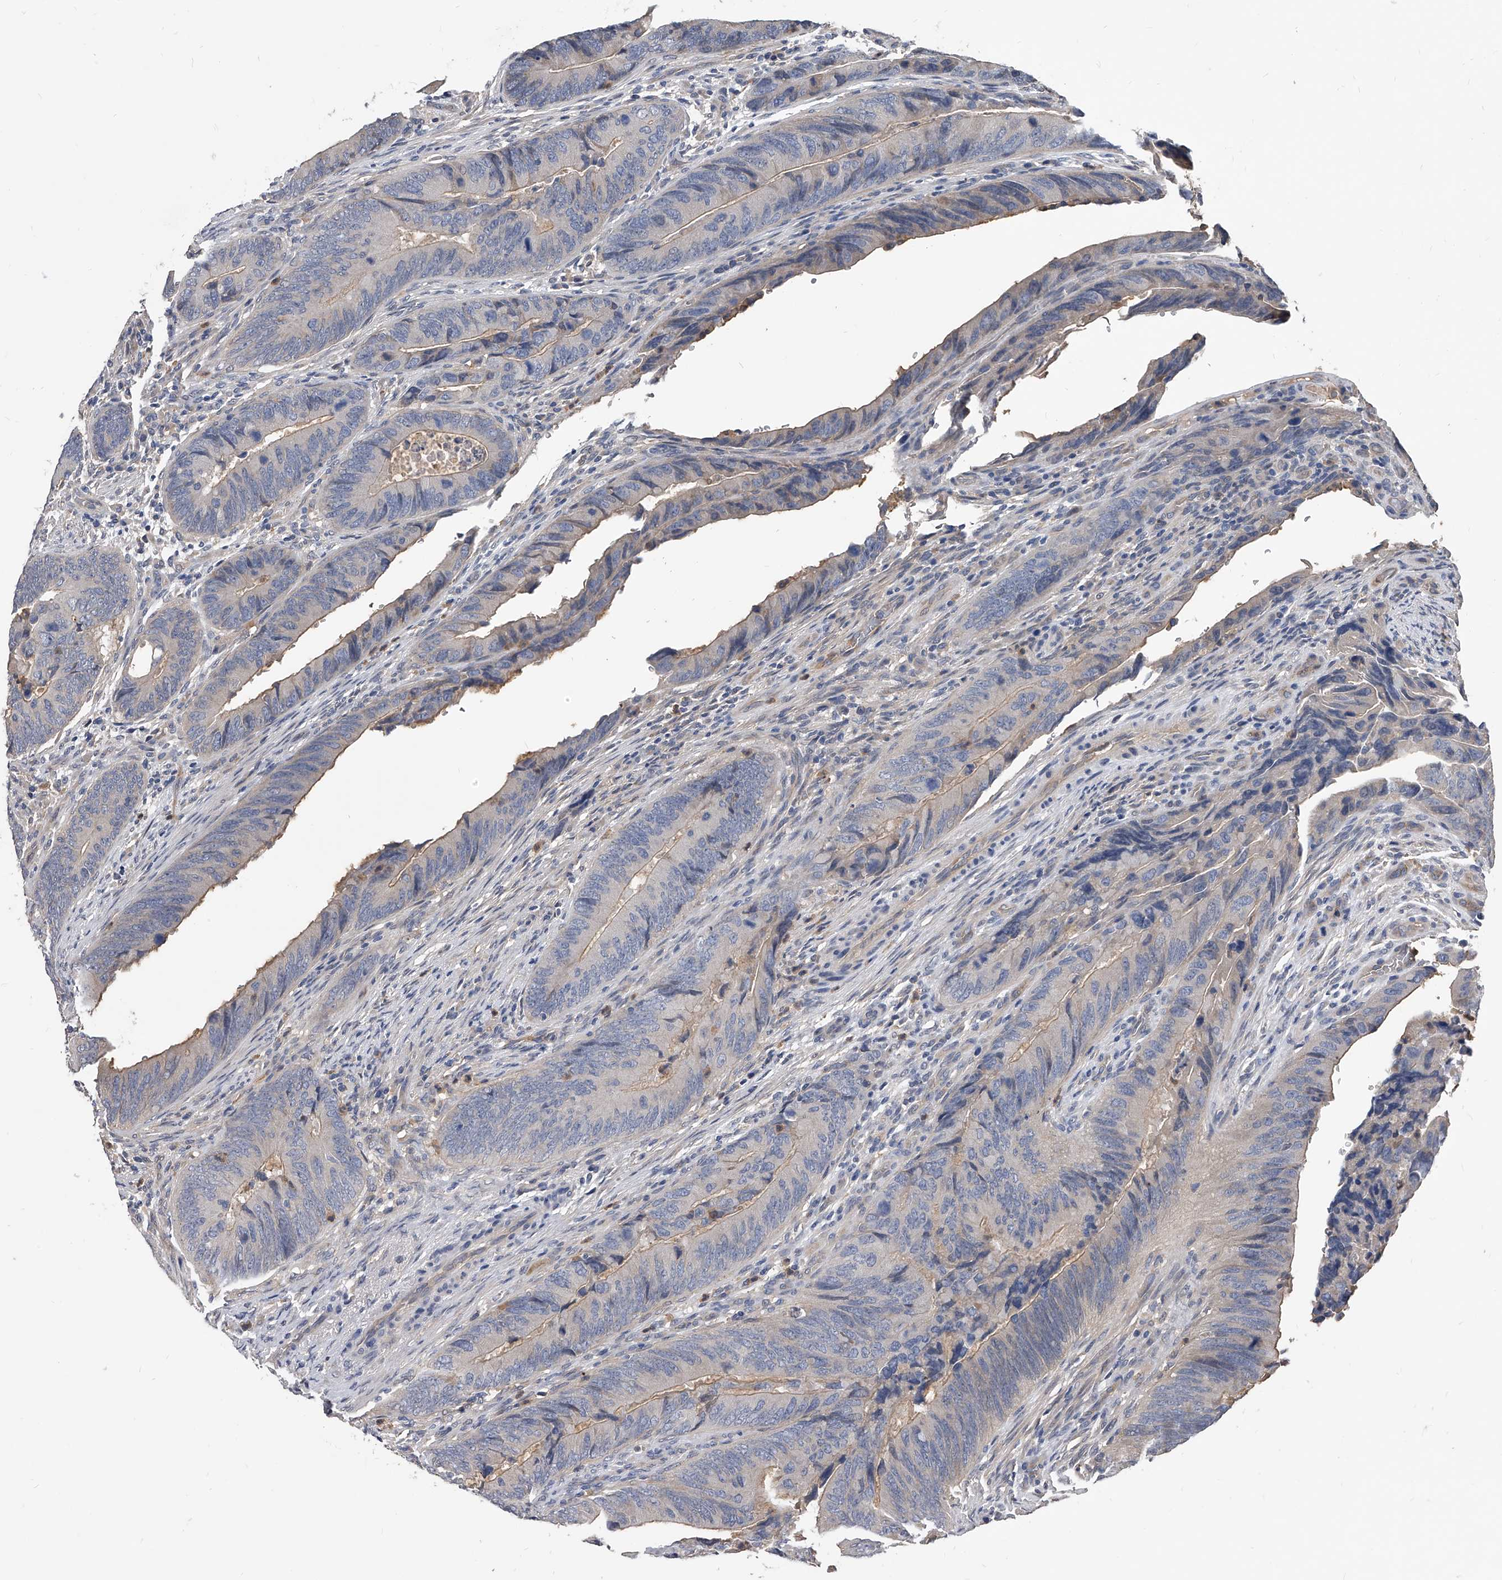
{"staining": {"intensity": "weak", "quantity": "<25%", "location": "cytoplasmic/membranous"}, "tissue": "colorectal cancer", "cell_type": "Tumor cells", "image_type": "cancer", "snomed": [{"axis": "morphology", "description": "Normal tissue, NOS"}, {"axis": "morphology", "description": "Adenocarcinoma, NOS"}, {"axis": "topography", "description": "Colon"}], "caption": "The micrograph demonstrates no significant staining in tumor cells of adenocarcinoma (colorectal). (Brightfield microscopy of DAB (3,3'-diaminobenzidine) immunohistochemistry (IHC) at high magnification).", "gene": "HOMER3", "patient": {"sex": "male", "age": 56}}